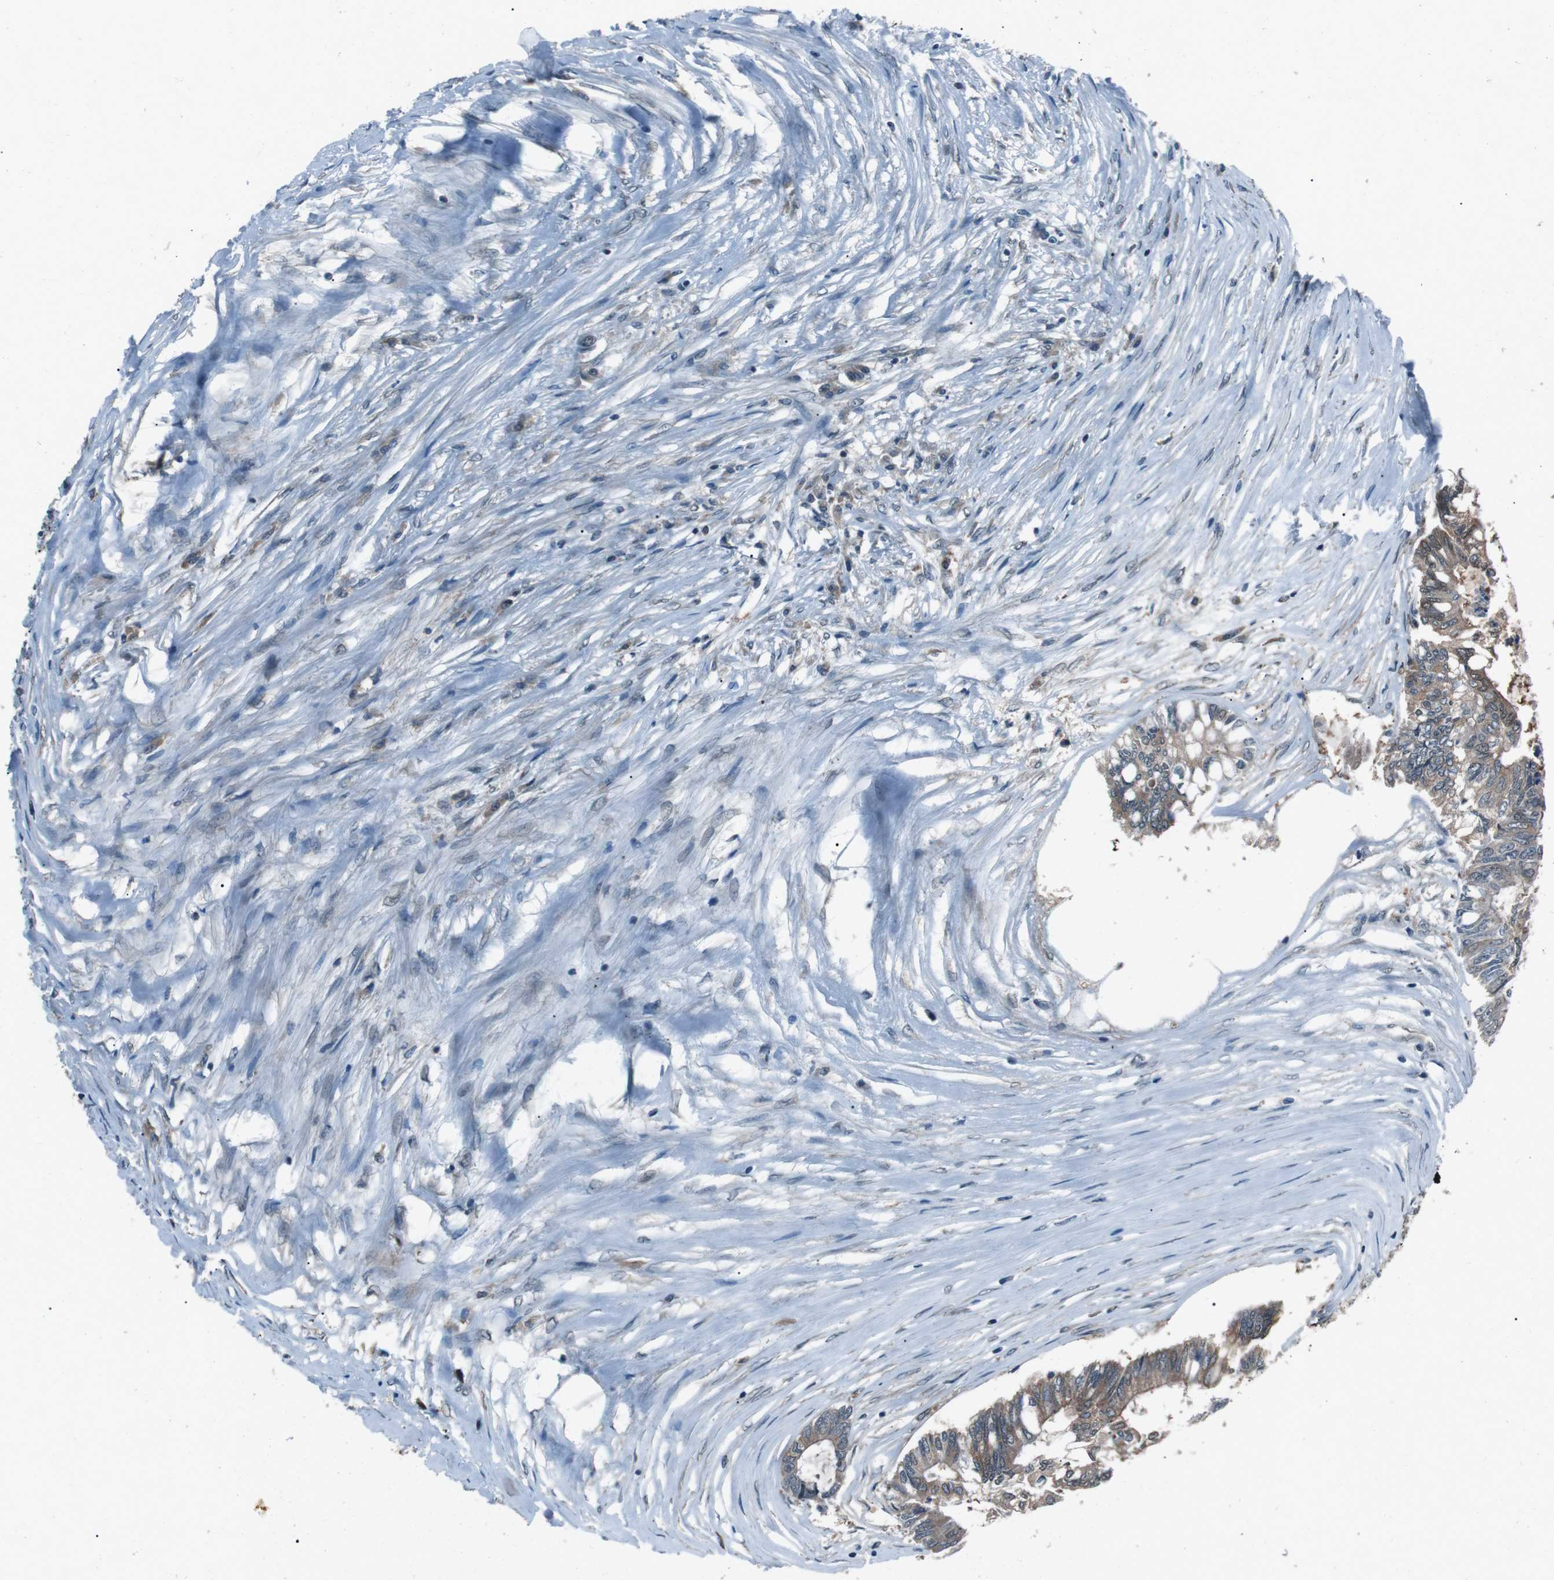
{"staining": {"intensity": "moderate", "quantity": ">75%", "location": "cytoplasmic/membranous"}, "tissue": "colorectal cancer", "cell_type": "Tumor cells", "image_type": "cancer", "snomed": [{"axis": "morphology", "description": "Adenocarcinoma, NOS"}, {"axis": "topography", "description": "Rectum"}], "caption": "High-power microscopy captured an IHC photomicrograph of colorectal cancer (adenocarcinoma), revealing moderate cytoplasmic/membranous expression in approximately >75% of tumor cells. (IHC, brightfield microscopy, high magnification).", "gene": "LRIG2", "patient": {"sex": "male", "age": 63}}